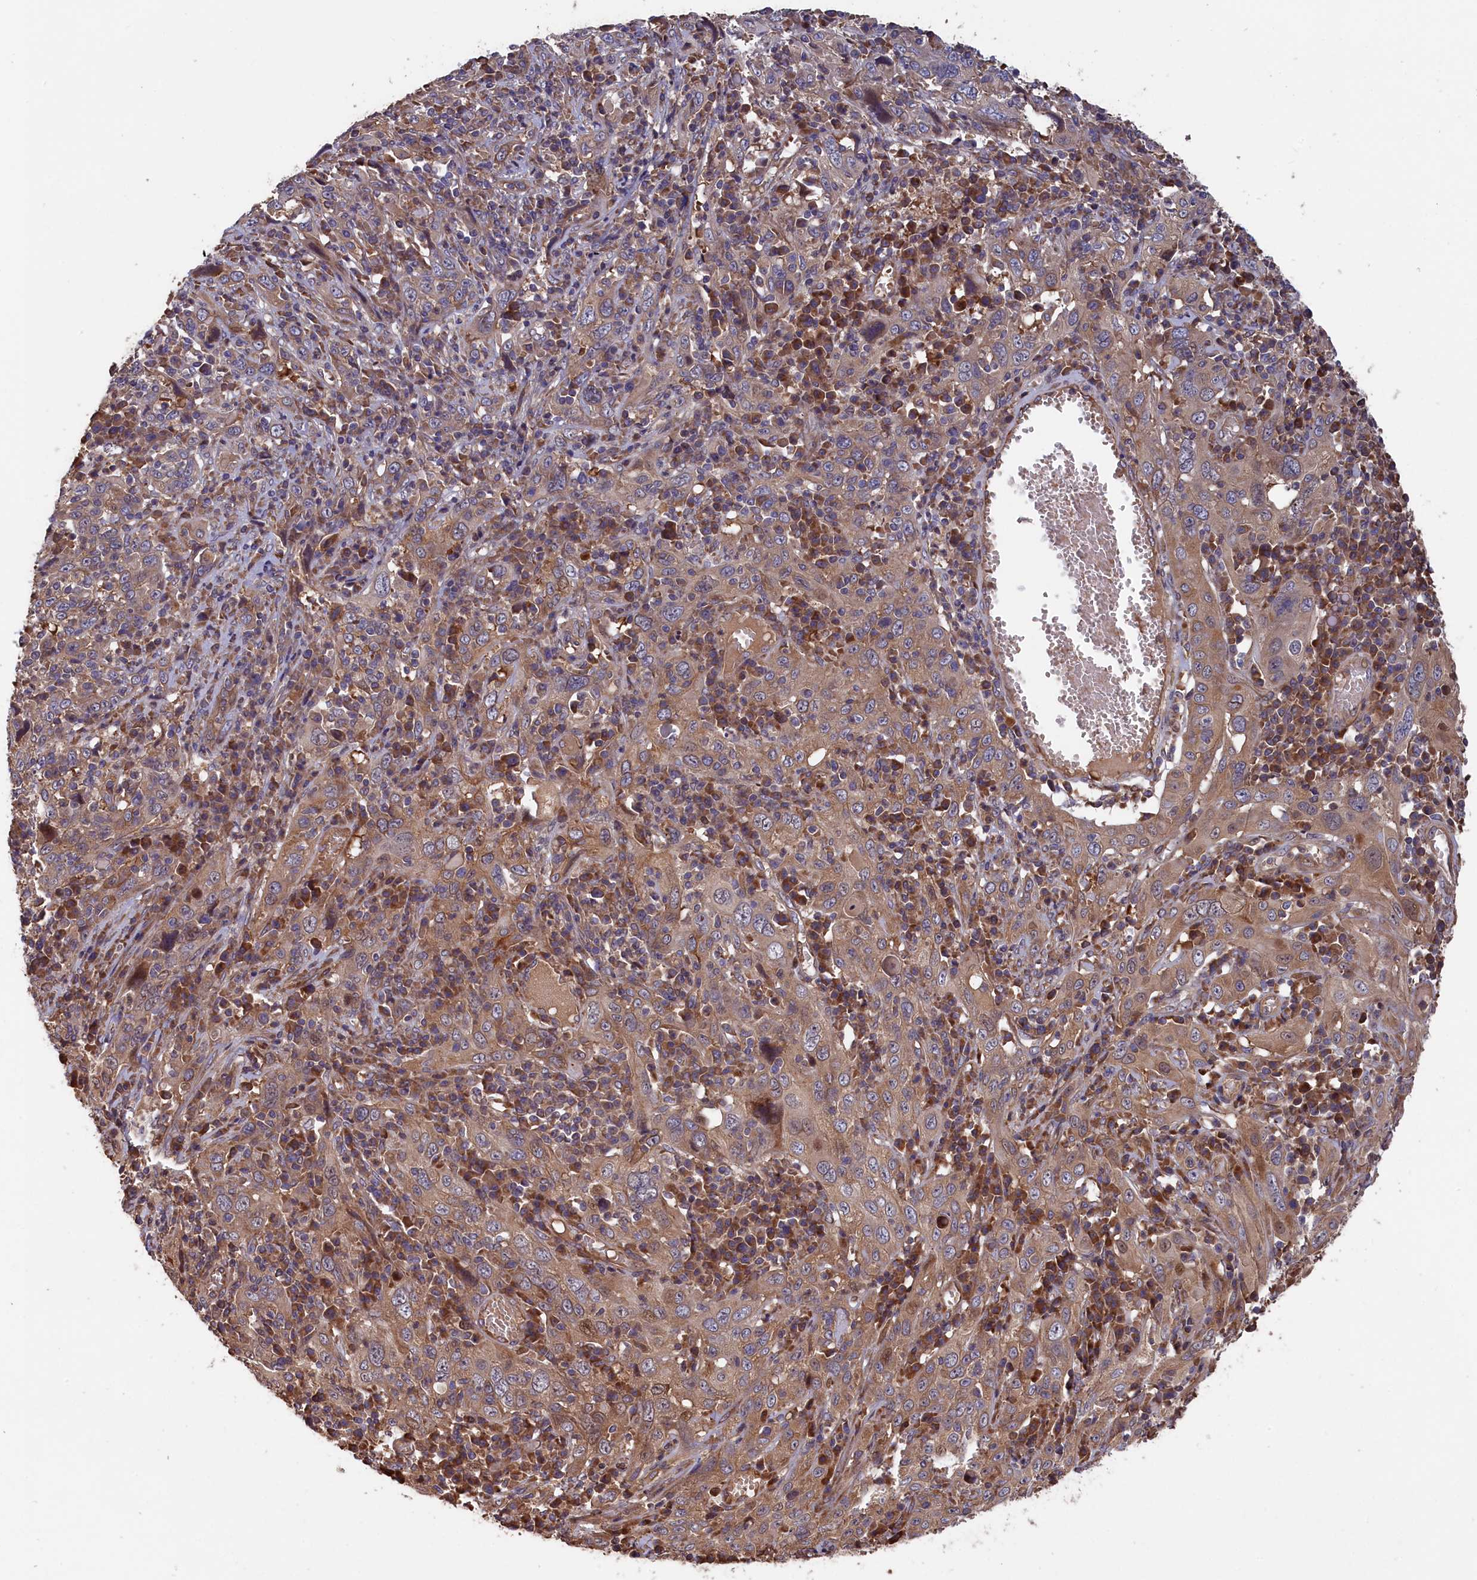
{"staining": {"intensity": "weak", "quantity": ">75%", "location": "cytoplasmic/membranous"}, "tissue": "cervical cancer", "cell_type": "Tumor cells", "image_type": "cancer", "snomed": [{"axis": "morphology", "description": "Squamous cell carcinoma, NOS"}, {"axis": "topography", "description": "Cervix"}], "caption": "Immunohistochemistry (IHC) staining of squamous cell carcinoma (cervical), which reveals low levels of weak cytoplasmic/membranous positivity in about >75% of tumor cells indicating weak cytoplasmic/membranous protein expression. The staining was performed using DAB (3,3'-diaminobenzidine) (brown) for protein detection and nuclei were counterstained in hematoxylin (blue).", "gene": "GREB1L", "patient": {"sex": "female", "age": 46}}